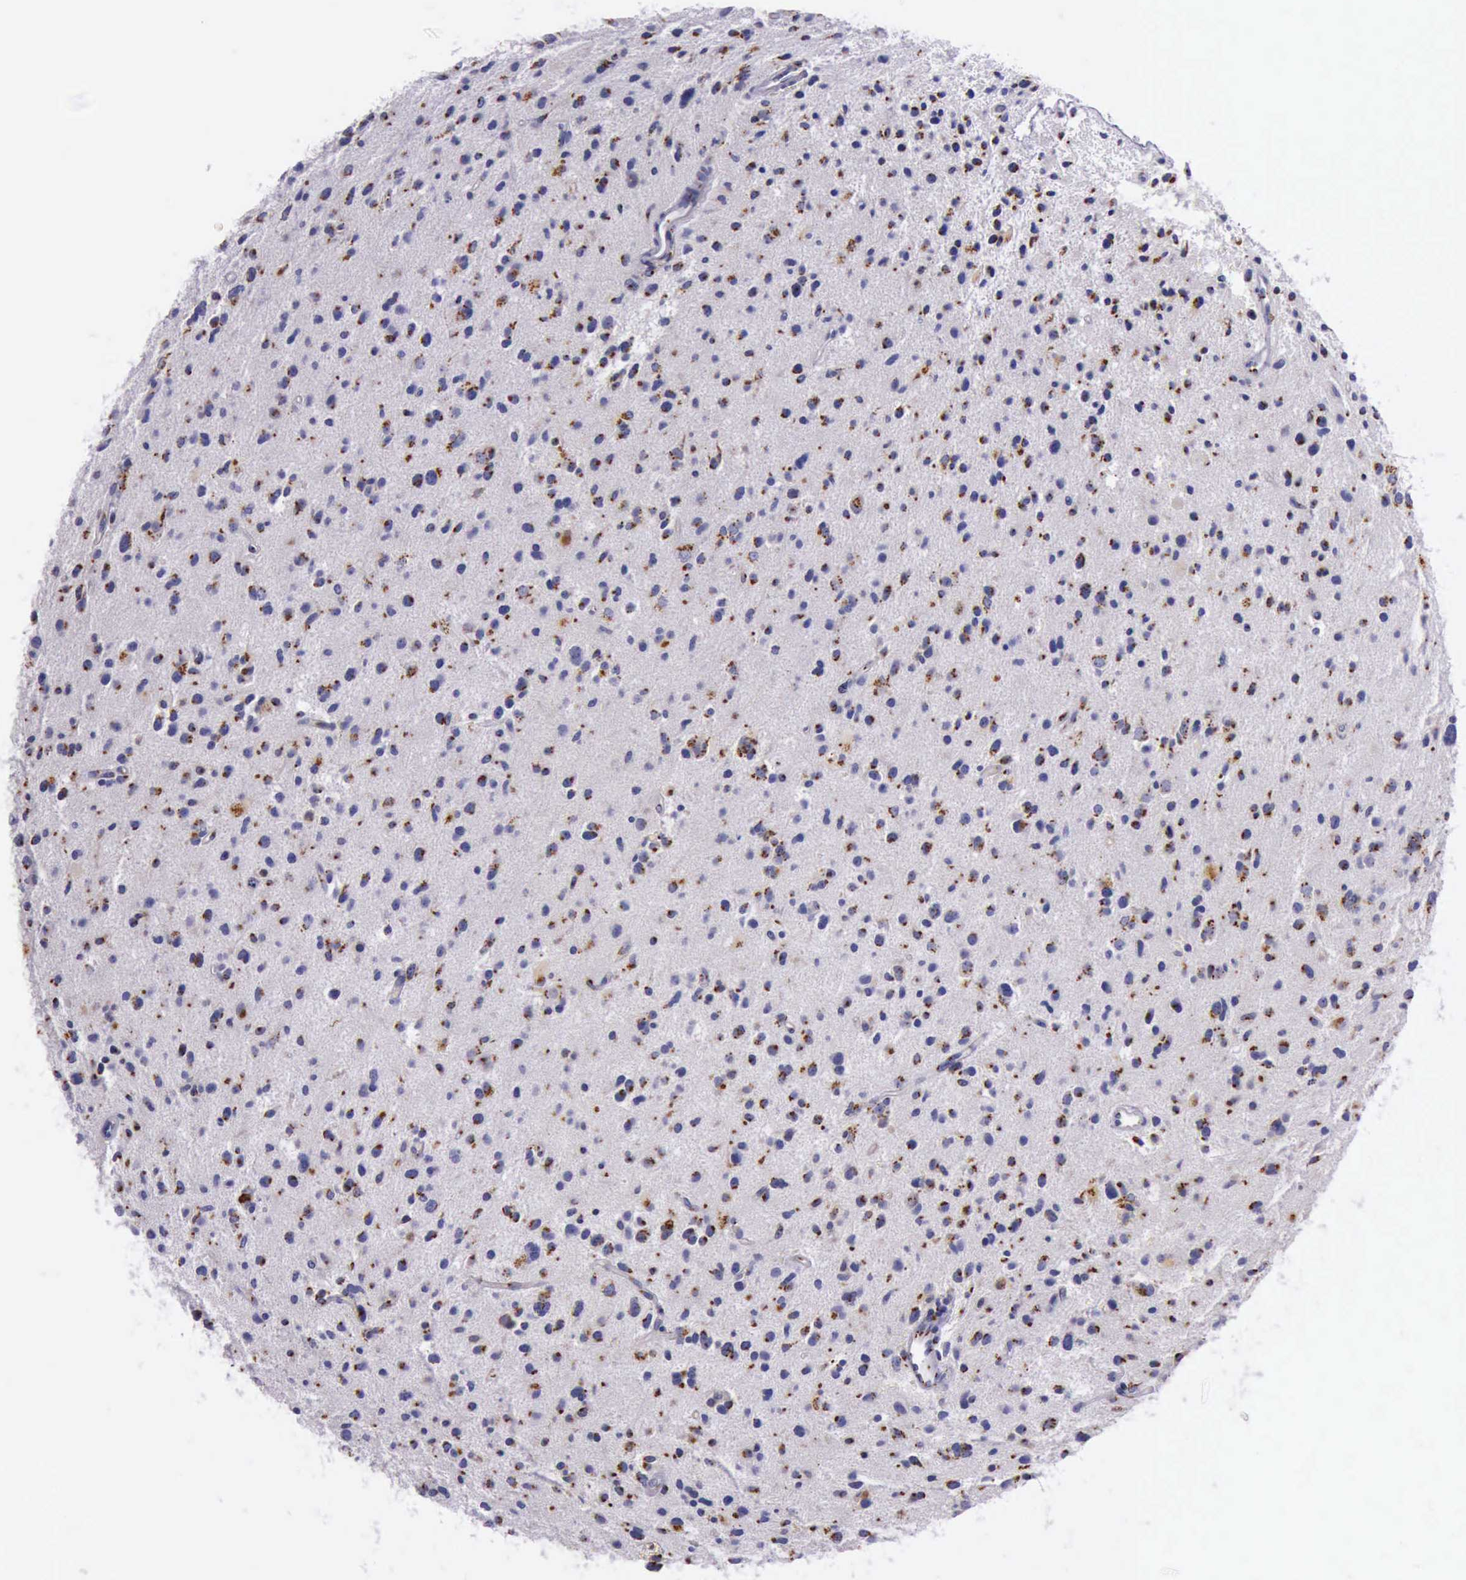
{"staining": {"intensity": "strong", "quantity": ">75%", "location": "cytoplasmic/membranous"}, "tissue": "glioma", "cell_type": "Tumor cells", "image_type": "cancer", "snomed": [{"axis": "morphology", "description": "Glioma, malignant, Low grade"}, {"axis": "topography", "description": "Brain"}], "caption": "Tumor cells exhibit high levels of strong cytoplasmic/membranous positivity in about >75% of cells in human glioma.", "gene": "GOLGA5", "patient": {"sex": "female", "age": 46}}